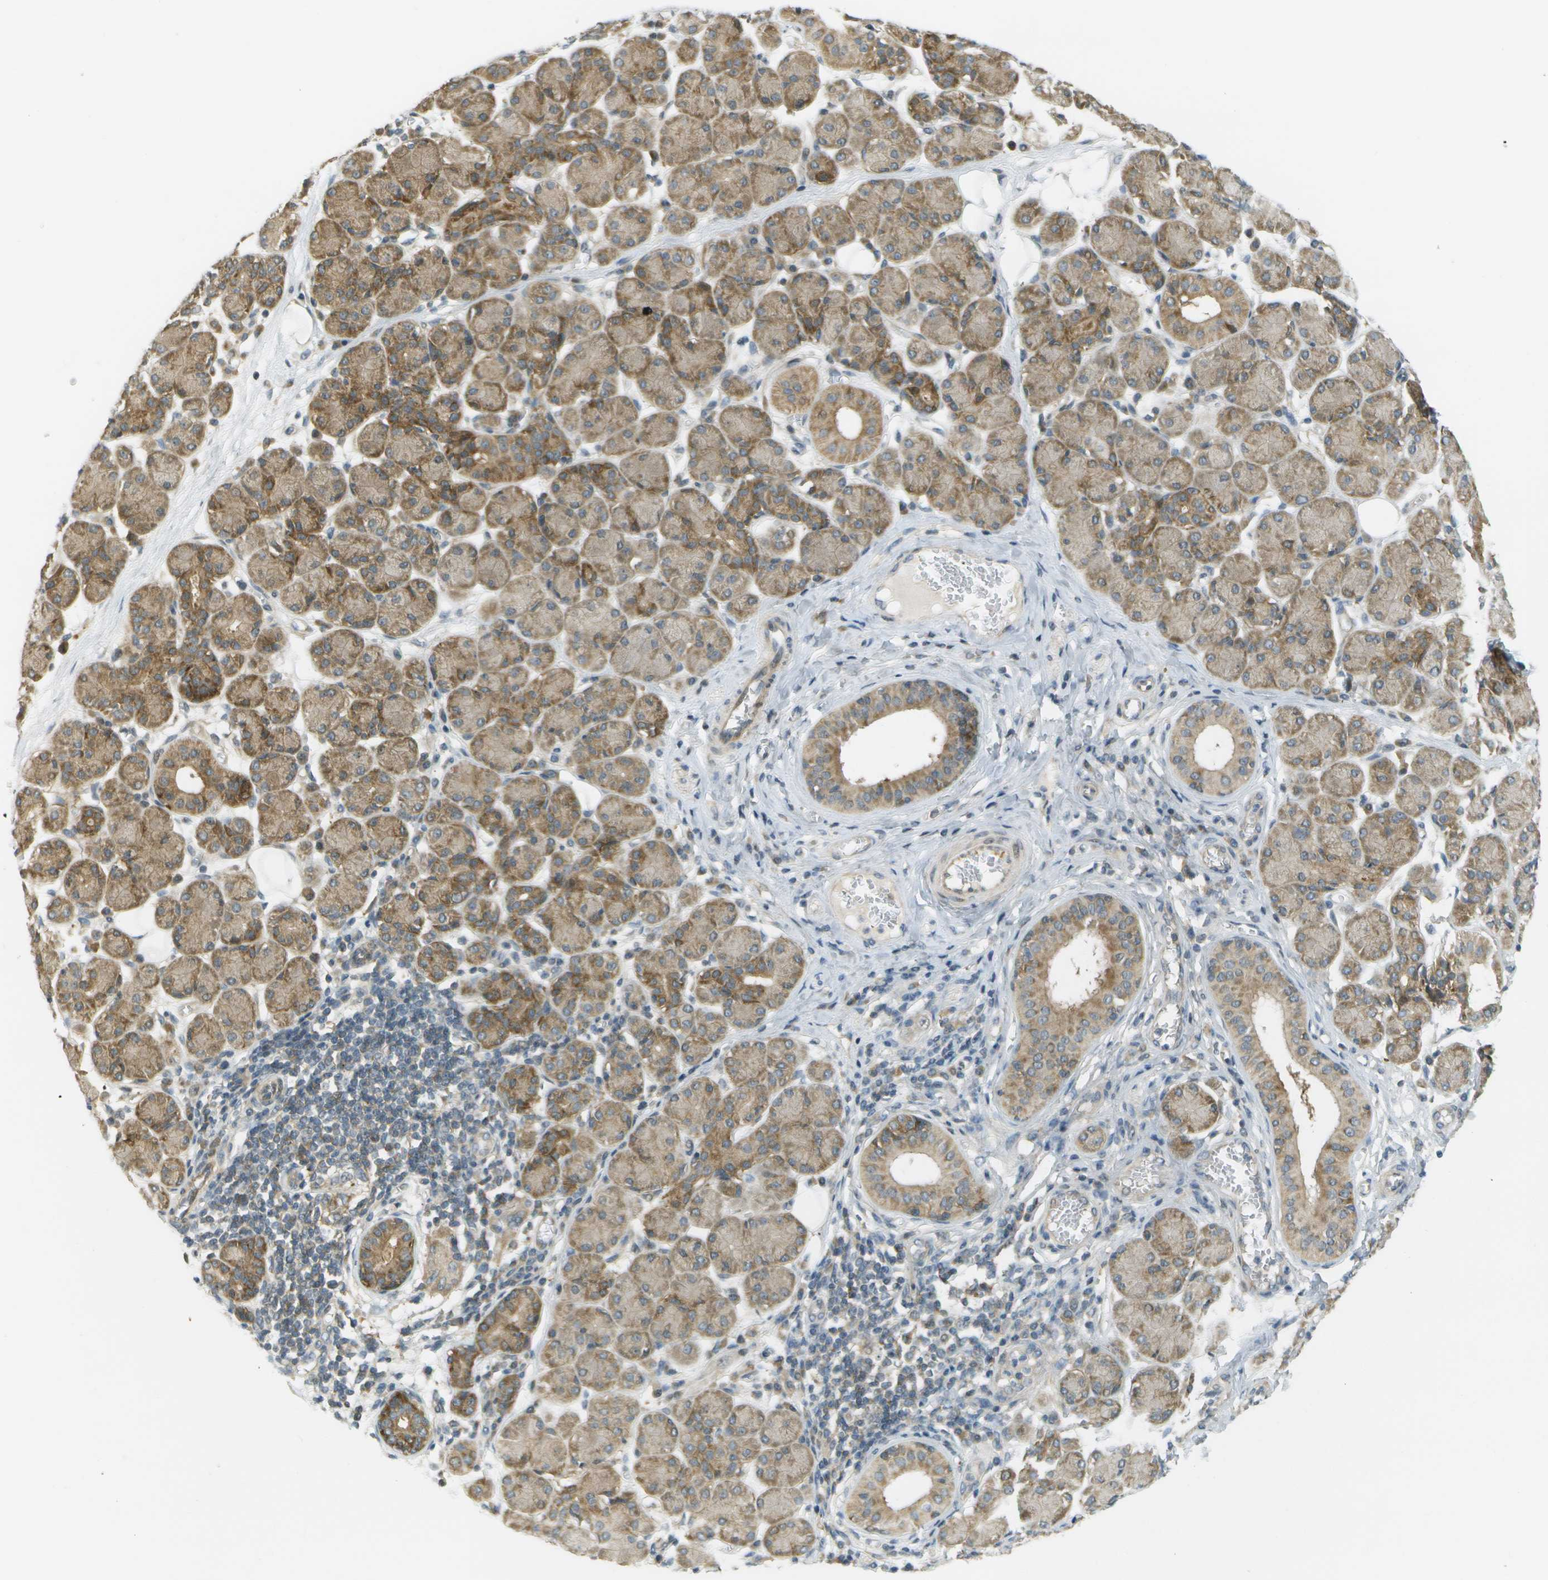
{"staining": {"intensity": "moderate", "quantity": ">75%", "location": "cytoplasmic/membranous"}, "tissue": "salivary gland", "cell_type": "Glandular cells", "image_type": "normal", "snomed": [{"axis": "morphology", "description": "Normal tissue, NOS"}, {"axis": "morphology", "description": "Inflammation, NOS"}, {"axis": "topography", "description": "Lymph node"}, {"axis": "topography", "description": "Salivary gland"}], "caption": "Protein staining displays moderate cytoplasmic/membranous positivity in approximately >75% of glandular cells in benign salivary gland.", "gene": "WNK2", "patient": {"sex": "male", "age": 3}}